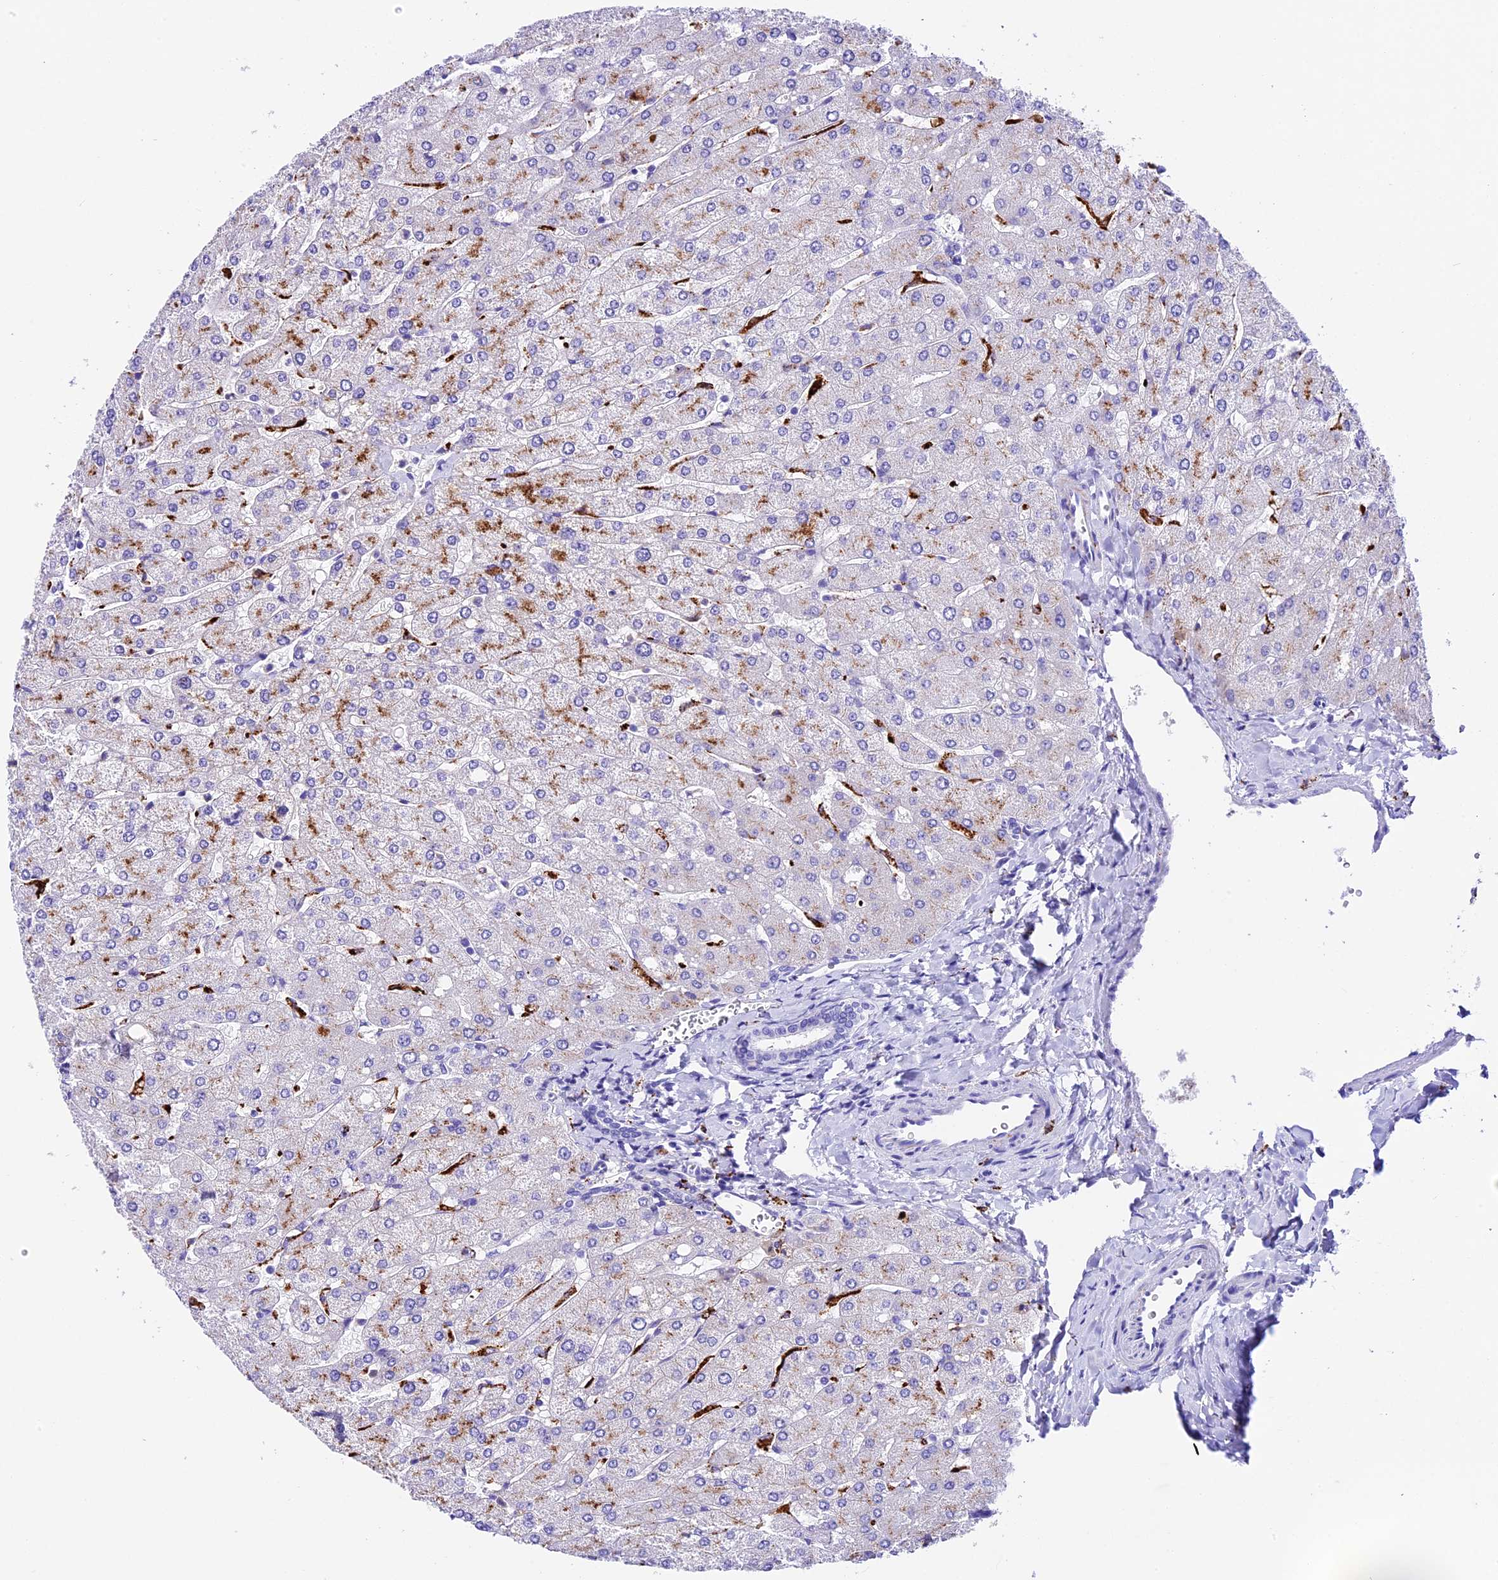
{"staining": {"intensity": "negative", "quantity": "none", "location": "none"}, "tissue": "liver", "cell_type": "Cholangiocytes", "image_type": "normal", "snomed": [{"axis": "morphology", "description": "Normal tissue, NOS"}, {"axis": "topography", "description": "Liver"}], "caption": "DAB (3,3'-diaminobenzidine) immunohistochemical staining of normal human liver displays no significant positivity in cholangiocytes.", "gene": "PSG11", "patient": {"sex": "male", "age": 55}}